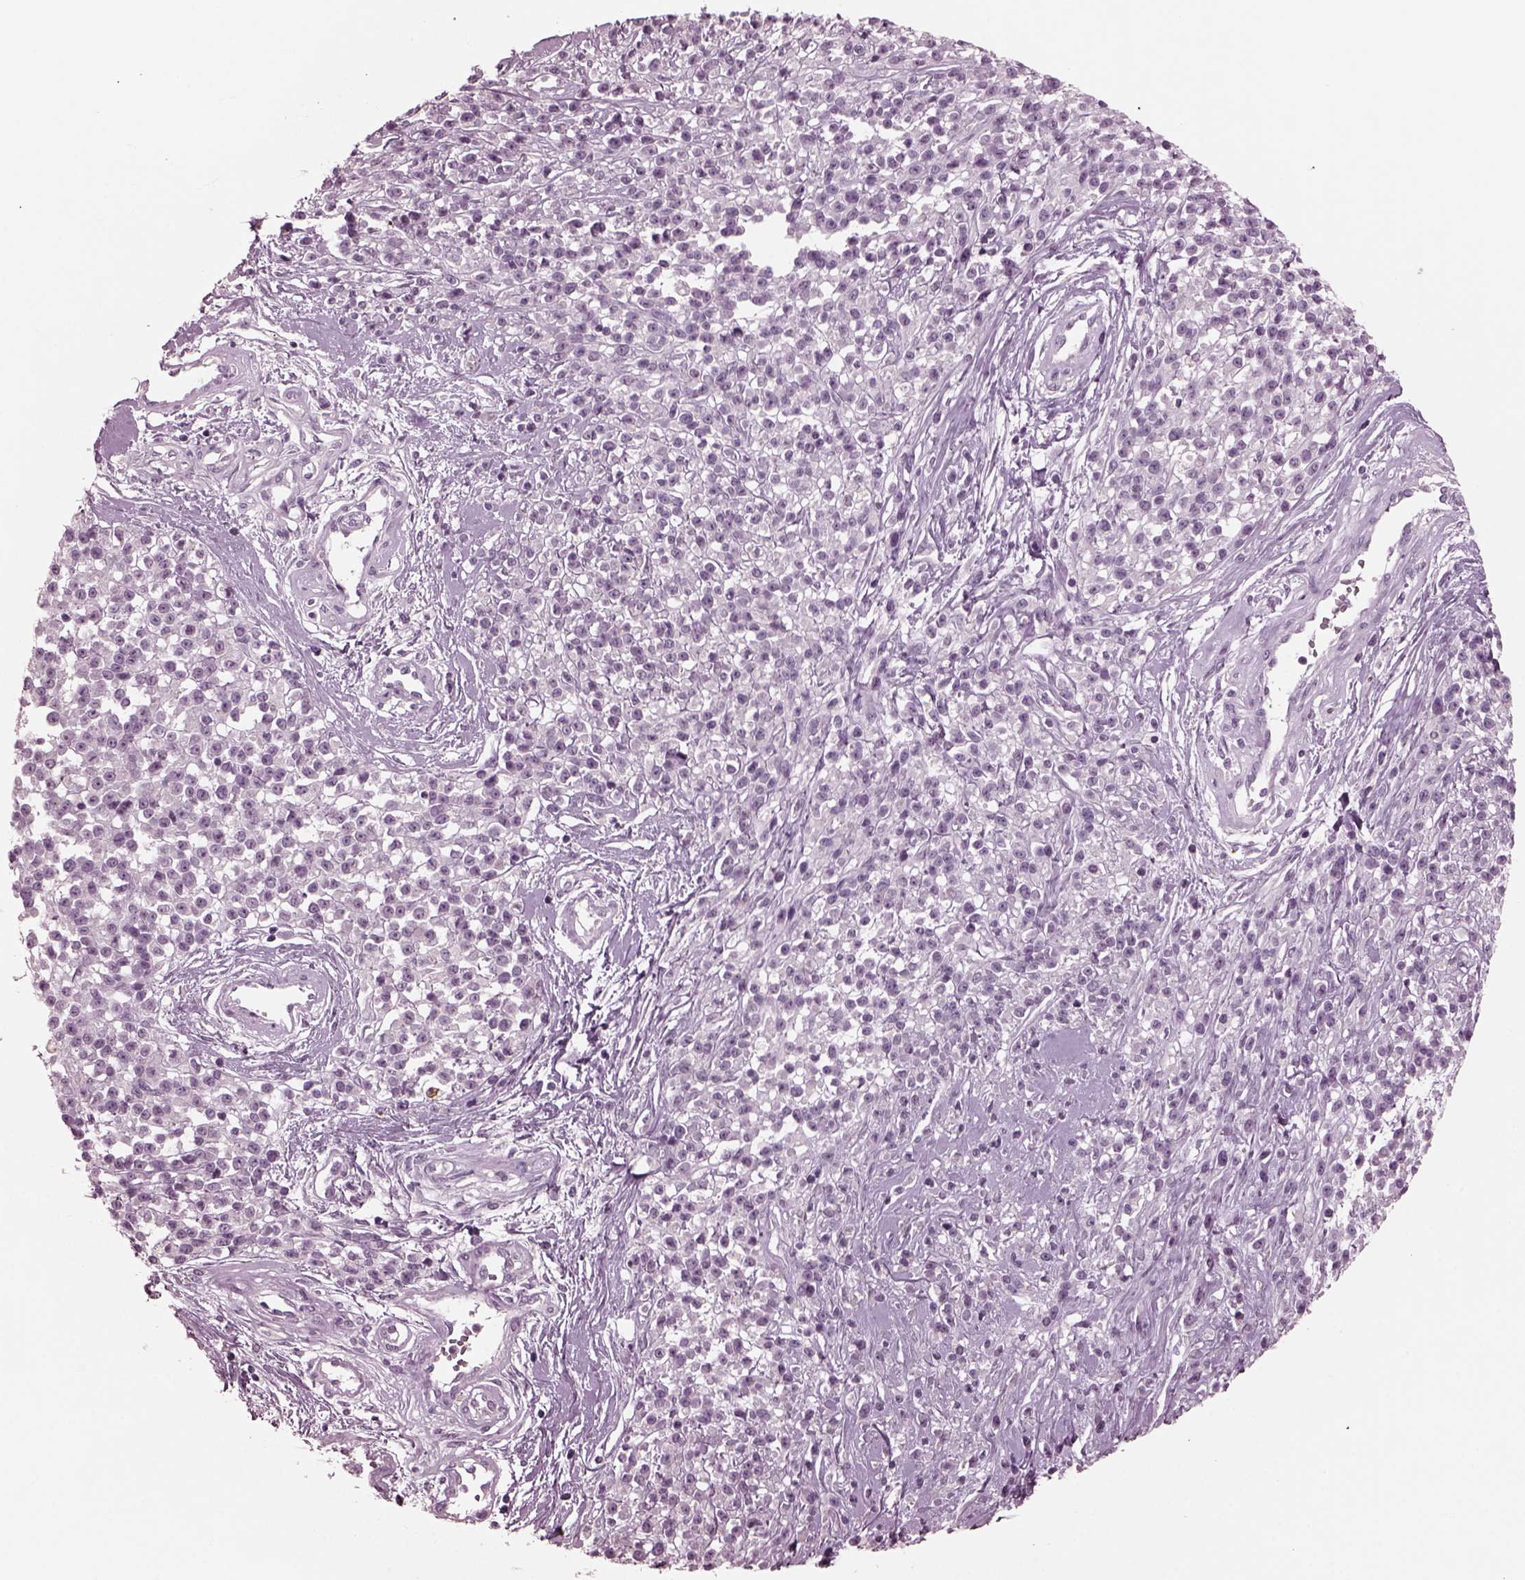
{"staining": {"intensity": "negative", "quantity": "none", "location": "none"}, "tissue": "melanoma", "cell_type": "Tumor cells", "image_type": "cancer", "snomed": [{"axis": "morphology", "description": "Malignant melanoma, NOS"}, {"axis": "topography", "description": "Skin"}, {"axis": "topography", "description": "Skin of trunk"}], "caption": "The image demonstrates no significant staining in tumor cells of melanoma.", "gene": "MIB2", "patient": {"sex": "male", "age": 74}}